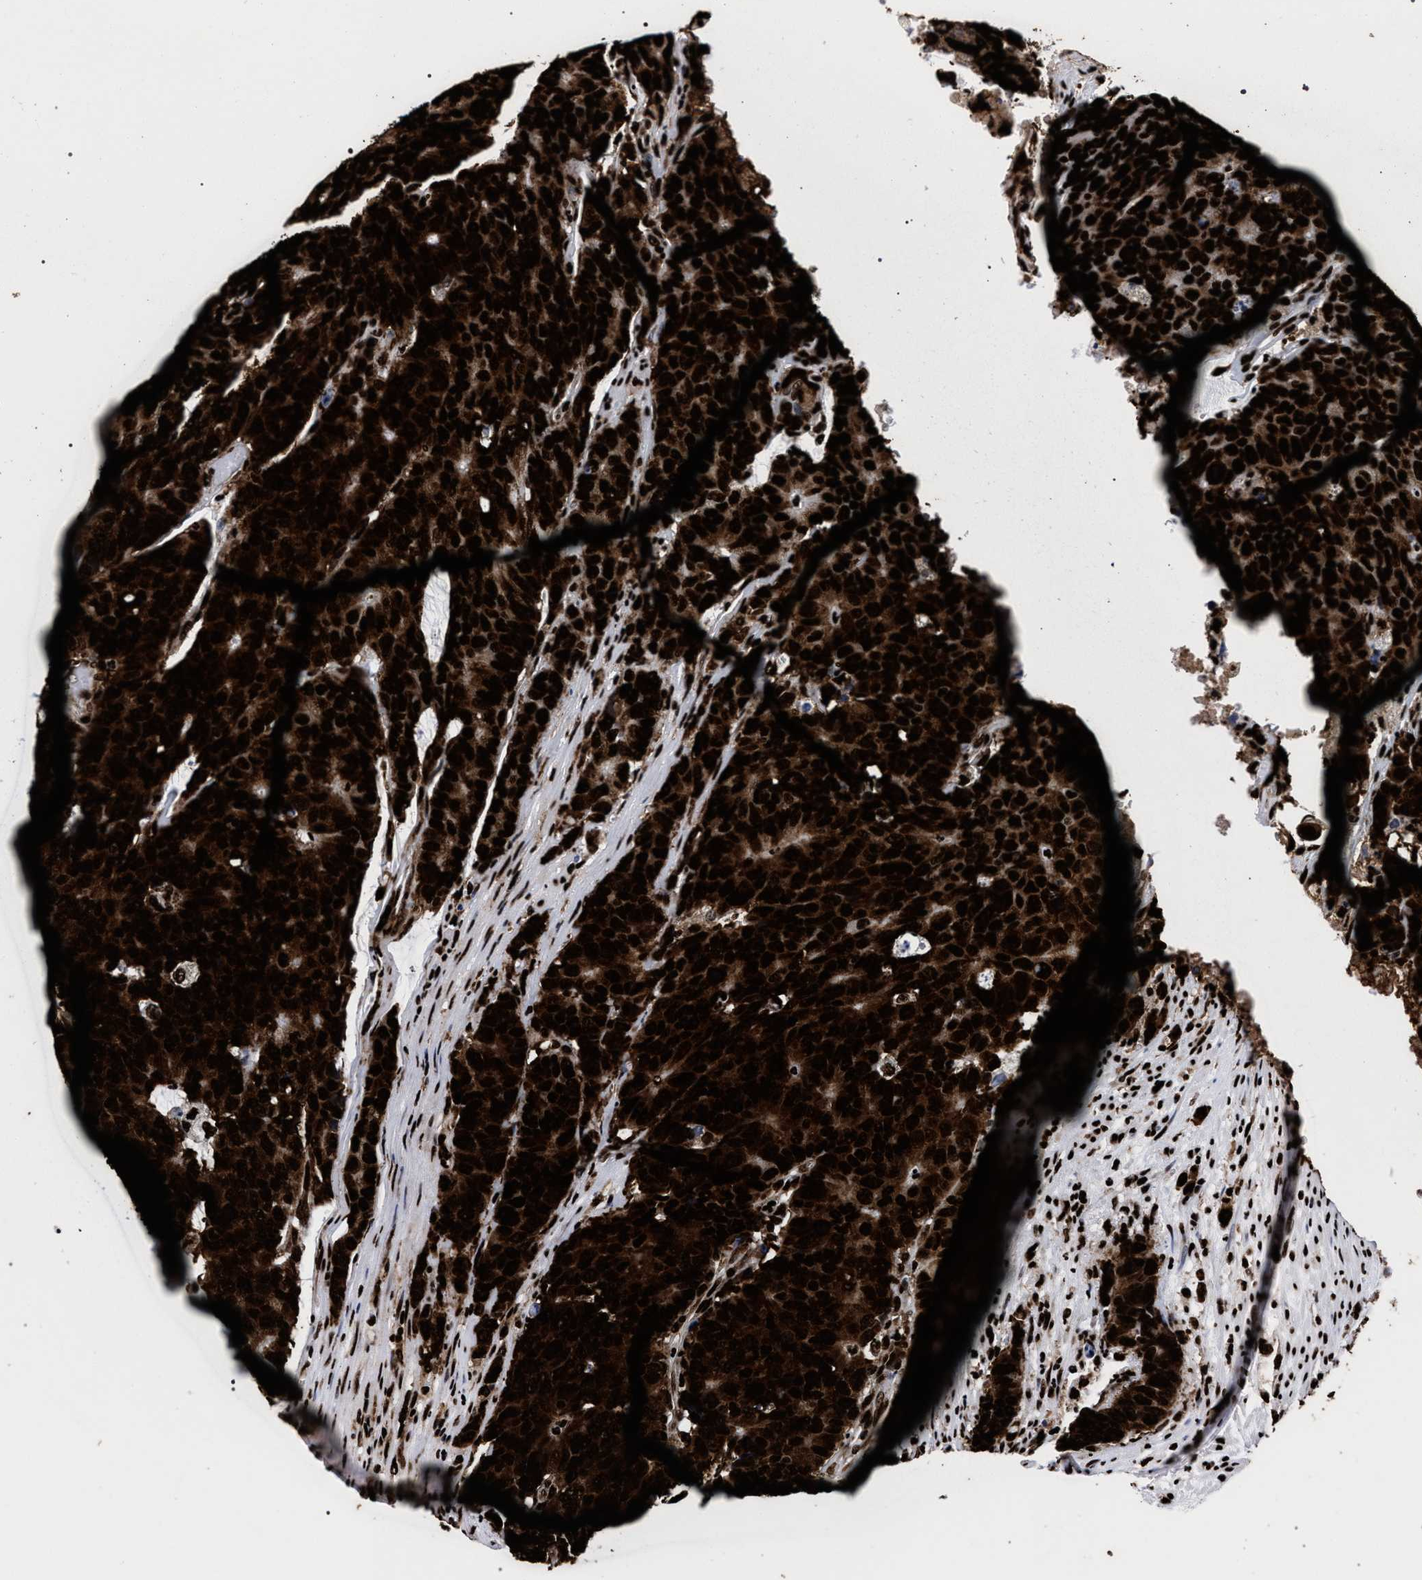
{"staining": {"intensity": "strong", "quantity": ">75%", "location": "cytoplasmic/membranous,nuclear"}, "tissue": "colorectal cancer", "cell_type": "Tumor cells", "image_type": "cancer", "snomed": [{"axis": "morphology", "description": "Adenocarcinoma, NOS"}, {"axis": "topography", "description": "Colon"}], "caption": "About >75% of tumor cells in colorectal cancer show strong cytoplasmic/membranous and nuclear protein expression as visualized by brown immunohistochemical staining.", "gene": "HNRNPA1", "patient": {"sex": "female", "age": 86}}